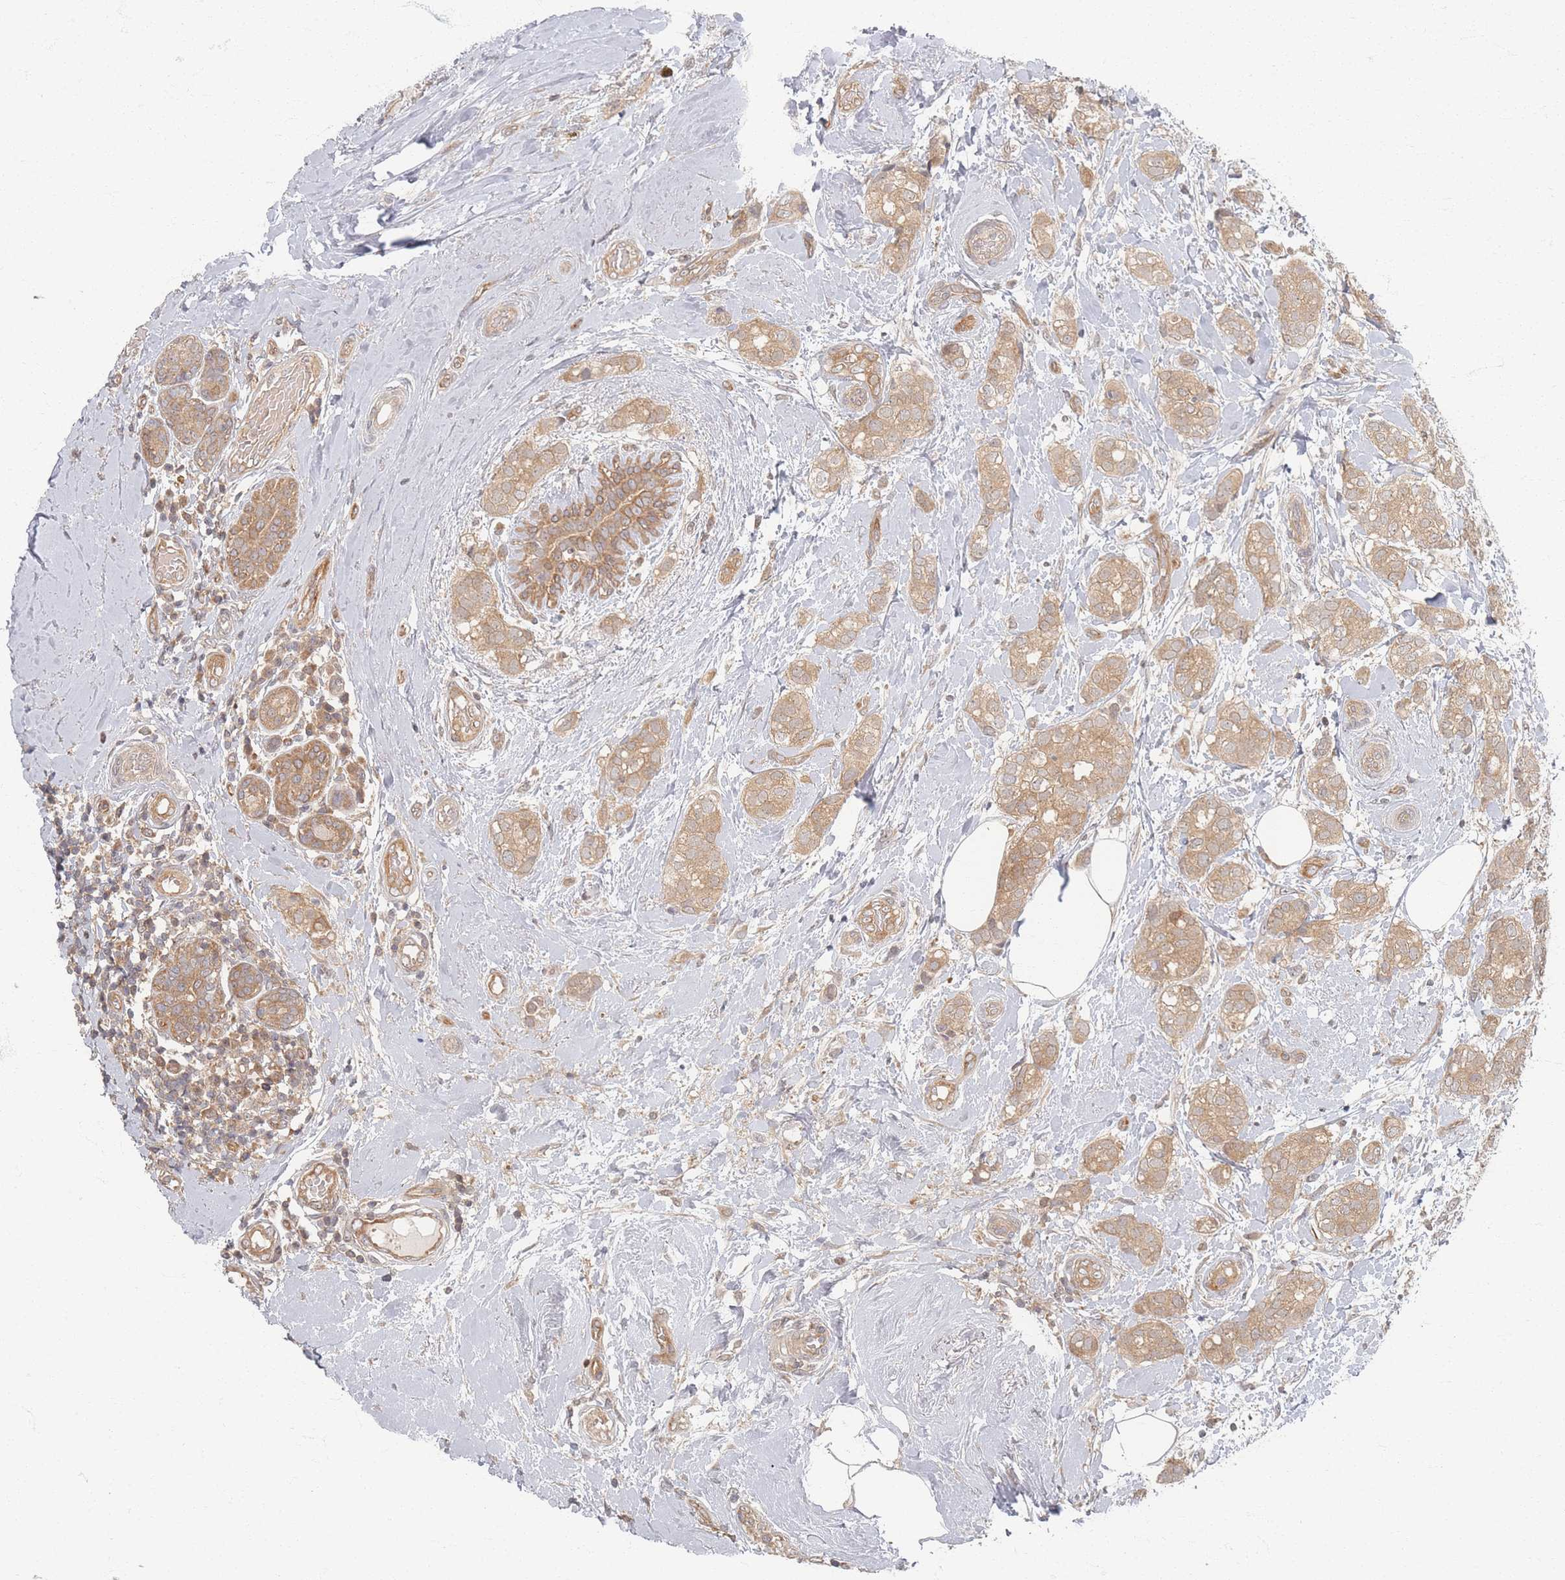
{"staining": {"intensity": "moderate", "quantity": ">75%", "location": "cytoplasmic/membranous"}, "tissue": "breast cancer", "cell_type": "Tumor cells", "image_type": "cancer", "snomed": [{"axis": "morphology", "description": "Duct carcinoma"}, {"axis": "topography", "description": "Breast"}], "caption": "Protein expression analysis of breast cancer reveals moderate cytoplasmic/membranous staining in approximately >75% of tumor cells. (DAB IHC, brown staining for protein, blue staining for nuclei).", "gene": "PSMD9", "patient": {"sex": "female", "age": 73}}